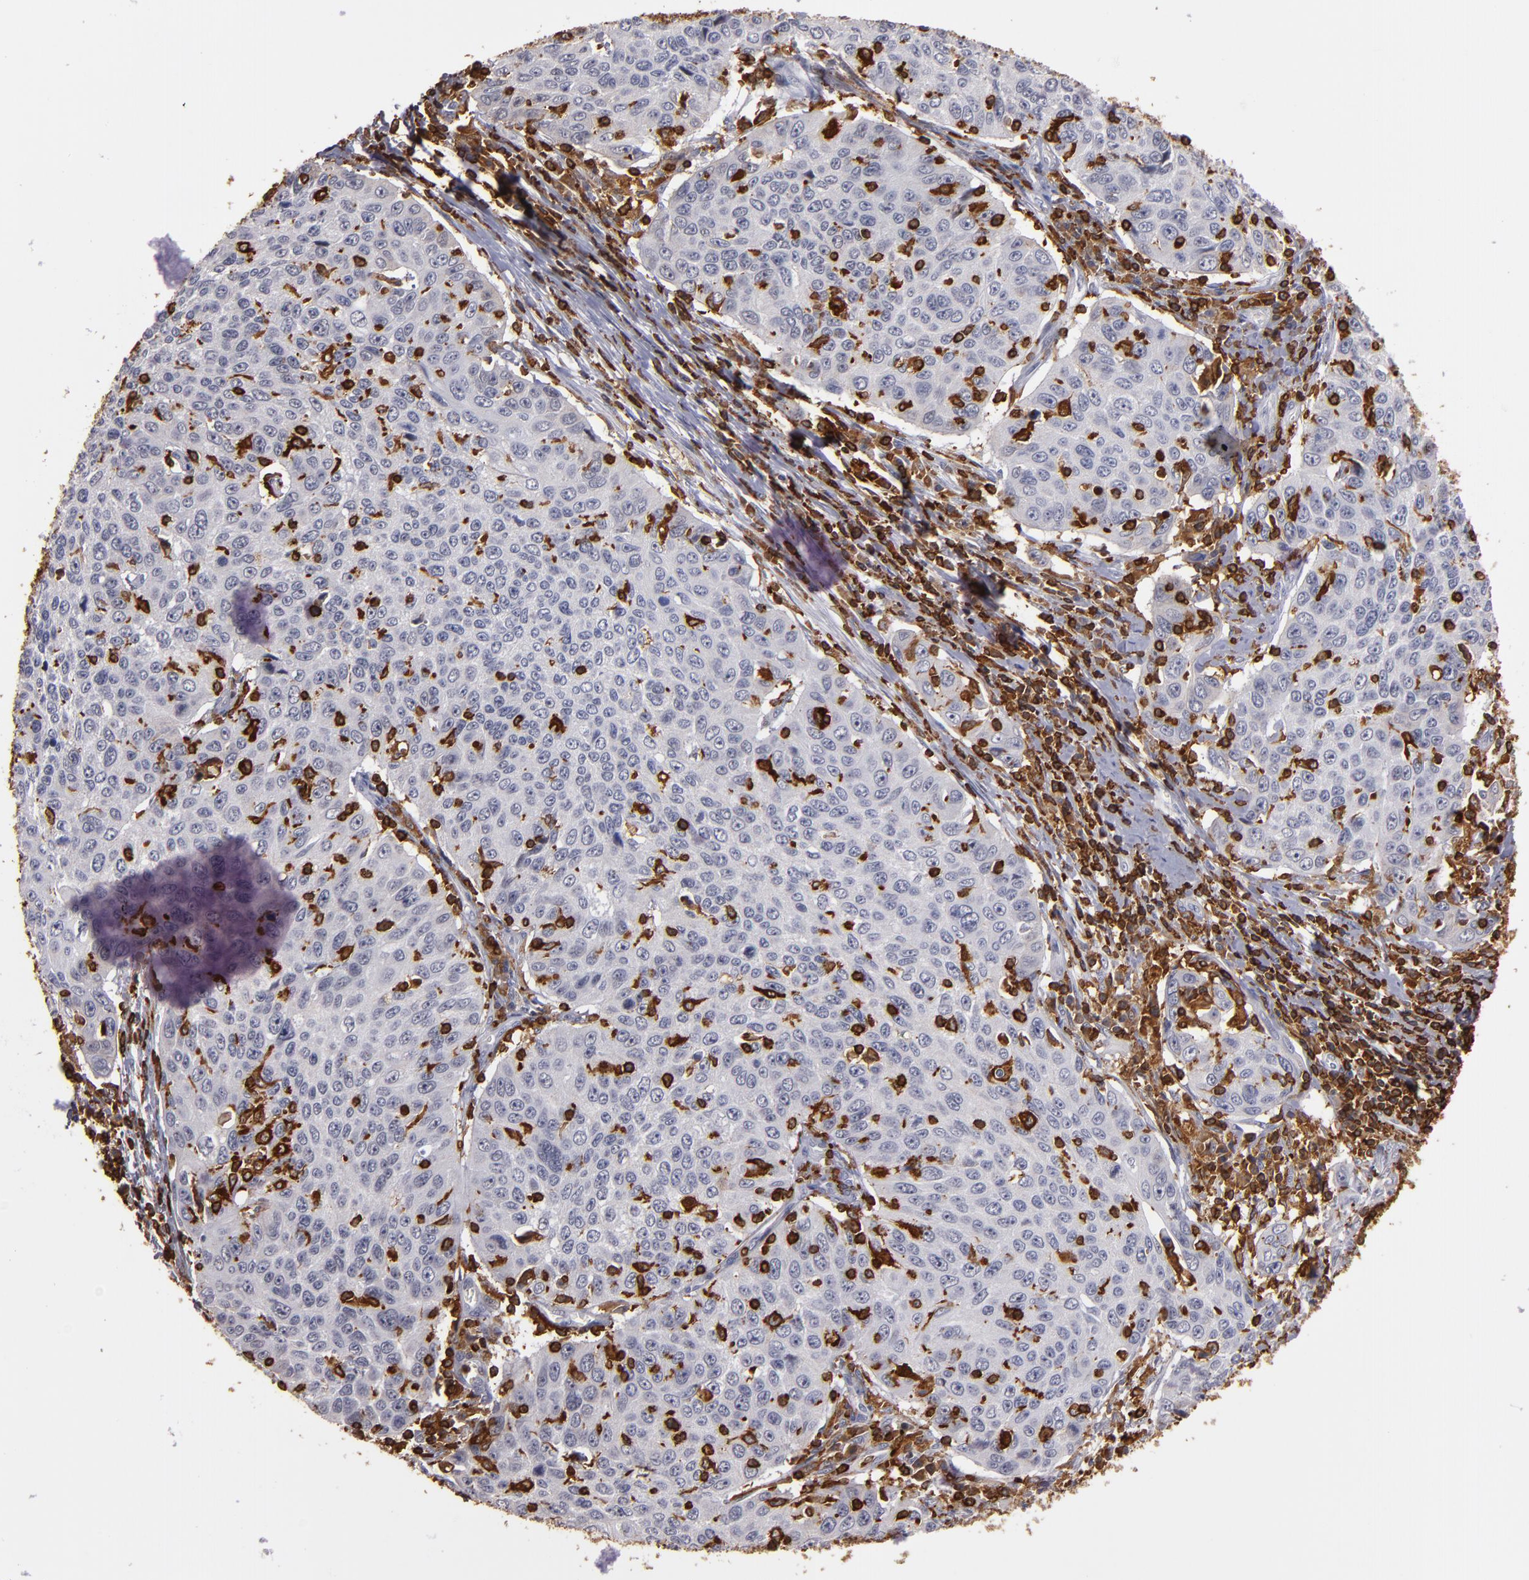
{"staining": {"intensity": "weak", "quantity": "<25%", "location": "cytoplasmic/membranous"}, "tissue": "cervical cancer", "cell_type": "Tumor cells", "image_type": "cancer", "snomed": [{"axis": "morphology", "description": "Squamous cell carcinoma, NOS"}, {"axis": "topography", "description": "Cervix"}], "caption": "DAB (3,3'-diaminobenzidine) immunohistochemical staining of human squamous cell carcinoma (cervical) demonstrates no significant expression in tumor cells.", "gene": "WAS", "patient": {"sex": "female", "age": 53}}